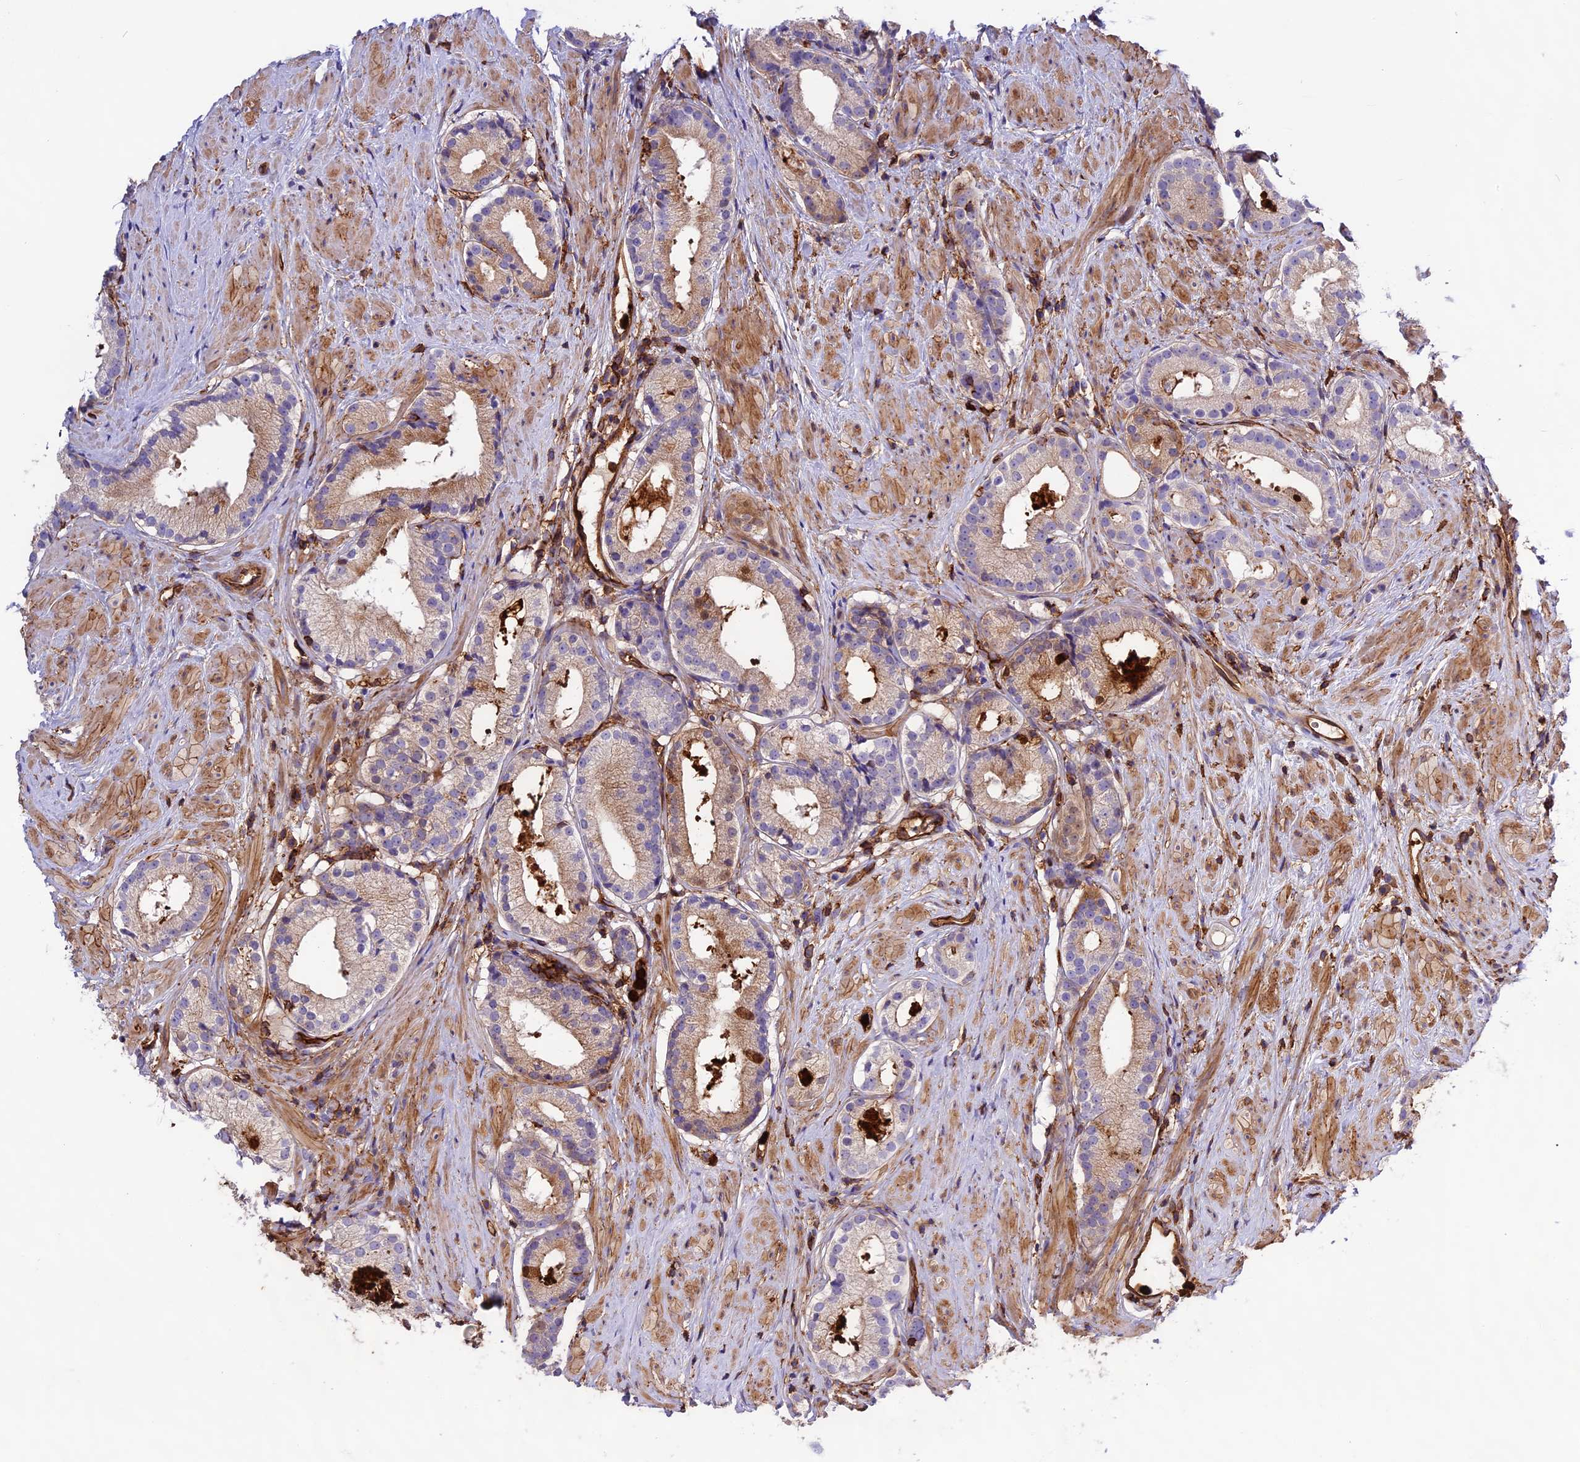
{"staining": {"intensity": "moderate", "quantity": "25%-75%", "location": "cytoplasmic/membranous,nuclear"}, "tissue": "prostate cancer", "cell_type": "Tumor cells", "image_type": "cancer", "snomed": [{"axis": "morphology", "description": "Adenocarcinoma, Low grade"}, {"axis": "topography", "description": "Prostate"}], "caption": "An immunohistochemistry (IHC) image of tumor tissue is shown. Protein staining in brown shows moderate cytoplasmic/membranous and nuclear positivity in adenocarcinoma (low-grade) (prostate) within tumor cells. (DAB IHC, brown staining for protein, blue staining for nuclei).", "gene": "CD99L2", "patient": {"sex": "male", "age": 57}}